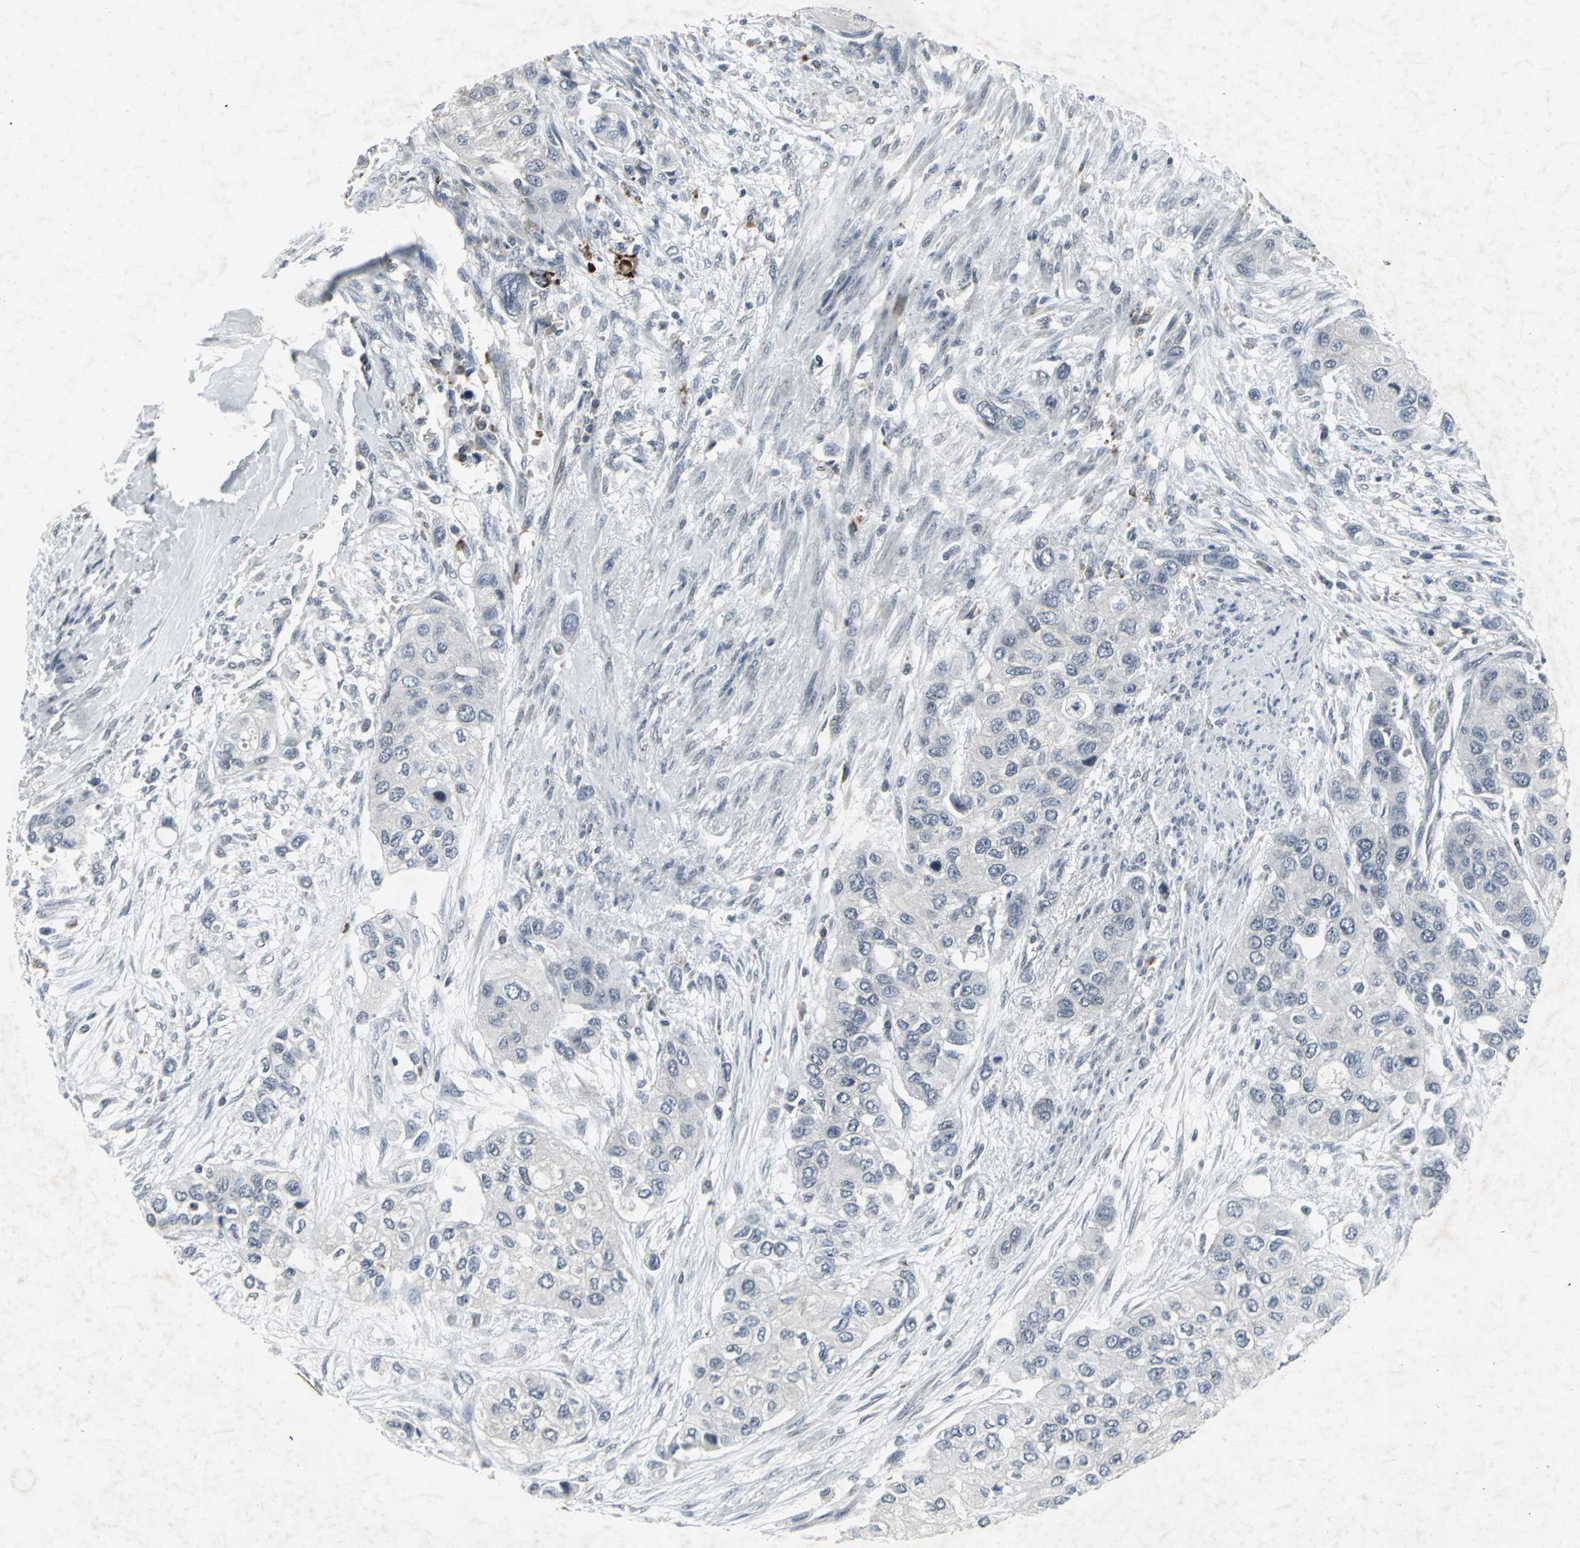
{"staining": {"intensity": "negative", "quantity": "none", "location": "none"}, "tissue": "urothelial cancer", "cell_type": "Tumor cells", "image_type": "cancer", "snomed": [{"axis": "morphology", "description": "Urothelial carcinoma, High grade"}, {"axis": "topography", "description": "Urinary bladder"}], "caption": "IHC micrograph of human urothelial carcinoma (high-grade) stained for a protein (brown), which reveals no positivity in tumor cells.", "gene": "BMP4", "patient": {"sex": "female", "age": 56}}